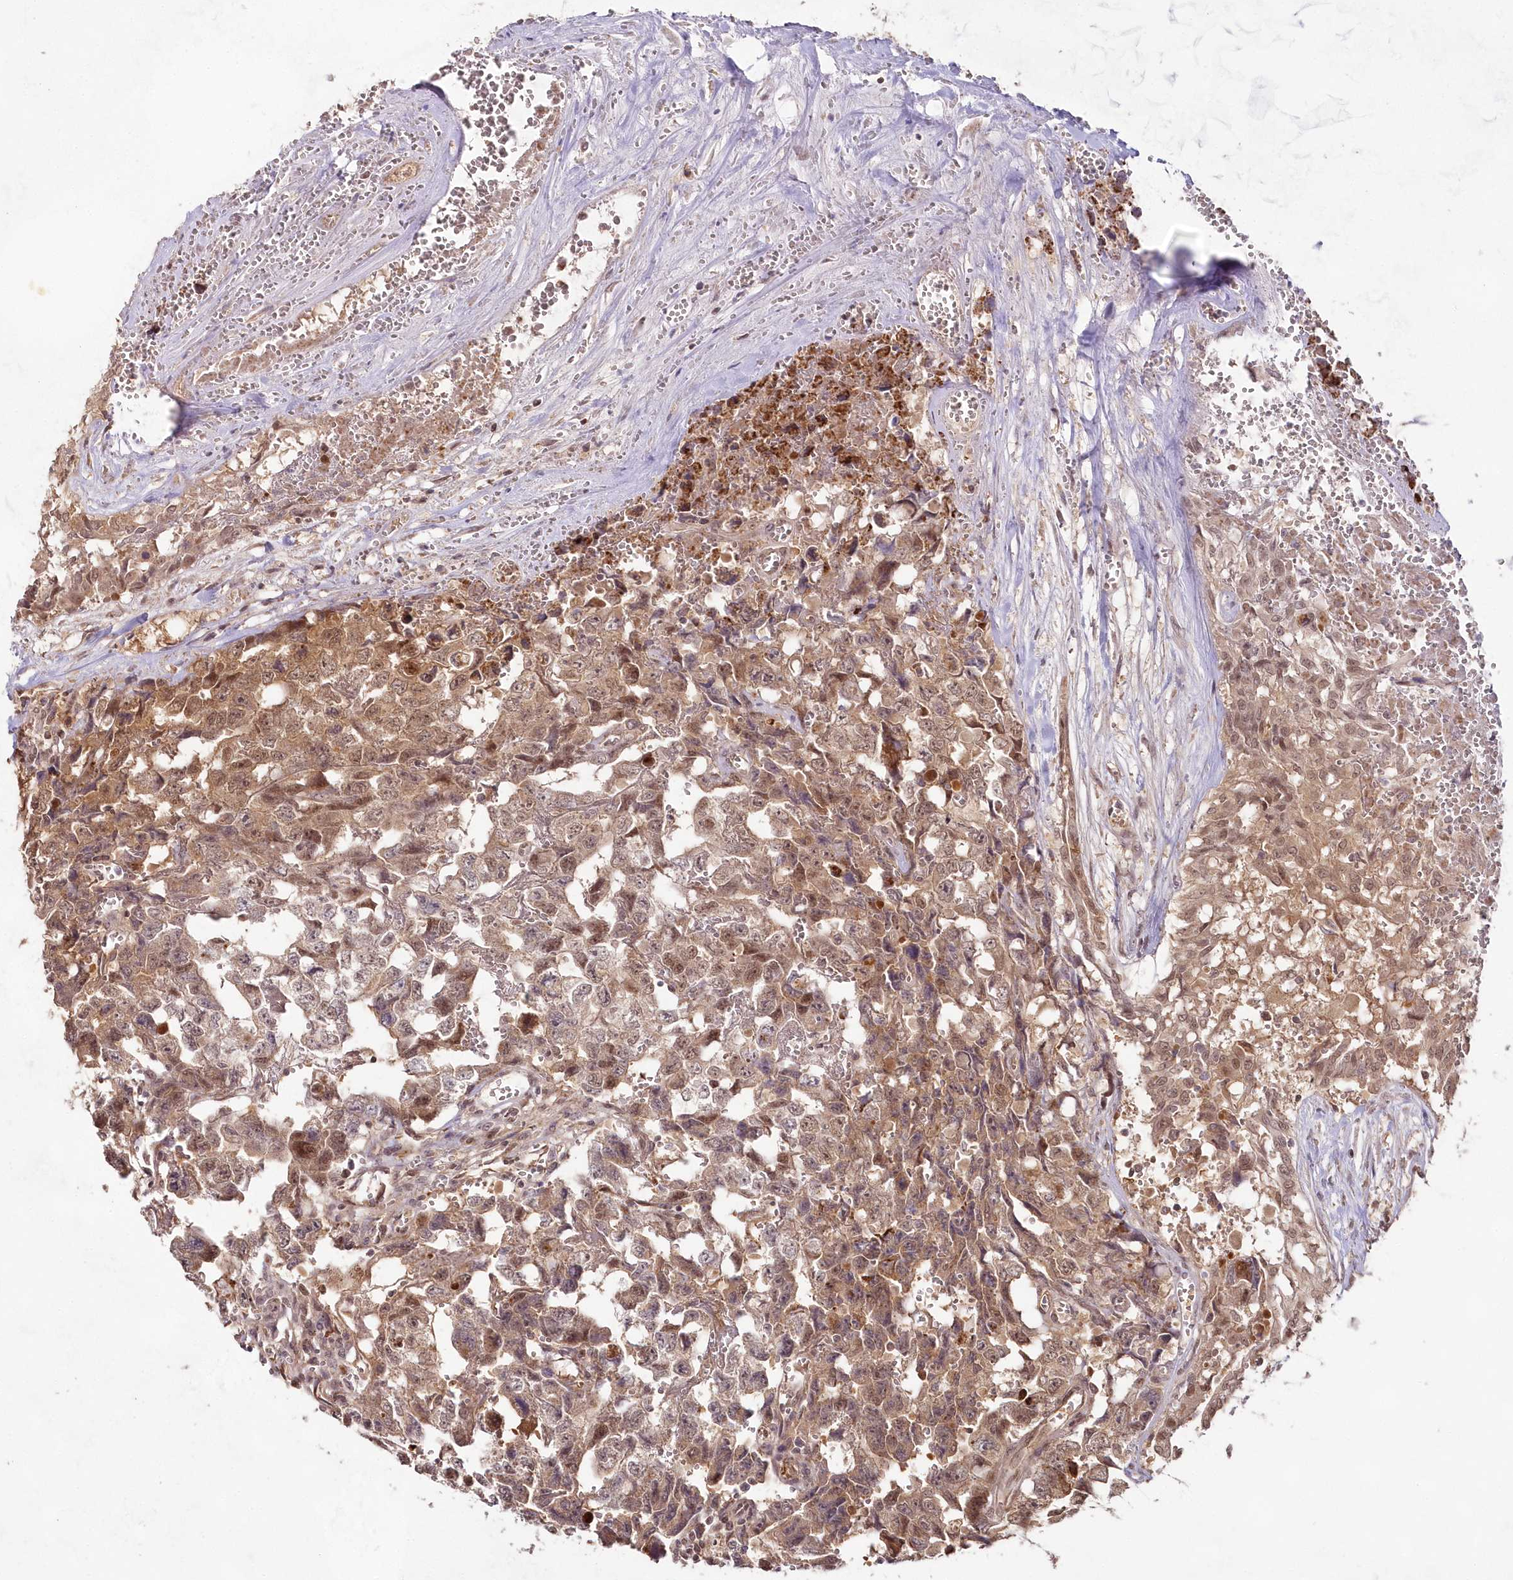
{"staining": {"intensity": "moderate", "quantity": ">75%", "location": "cytoplasmic/membranous,nuclear"}, "tissue": "testis cancer", "cell_type": "Tumor cells", "image_type": "cancer", "snomed": [{"axis": "morphology", "description": "Carcinoma, Embryonal, NOS"}, {"axis": "topography", "description": "Testis"}], "caption": "Immunohistochemical staining of testis cancer (embryonal carcinoma) demonstrates moderate cytoplasmic/membranous and nuclear protein staining in about >75% of tumor cells.", "gene": "IMPA1", "patient": {"sex": "male", "age": 31}}